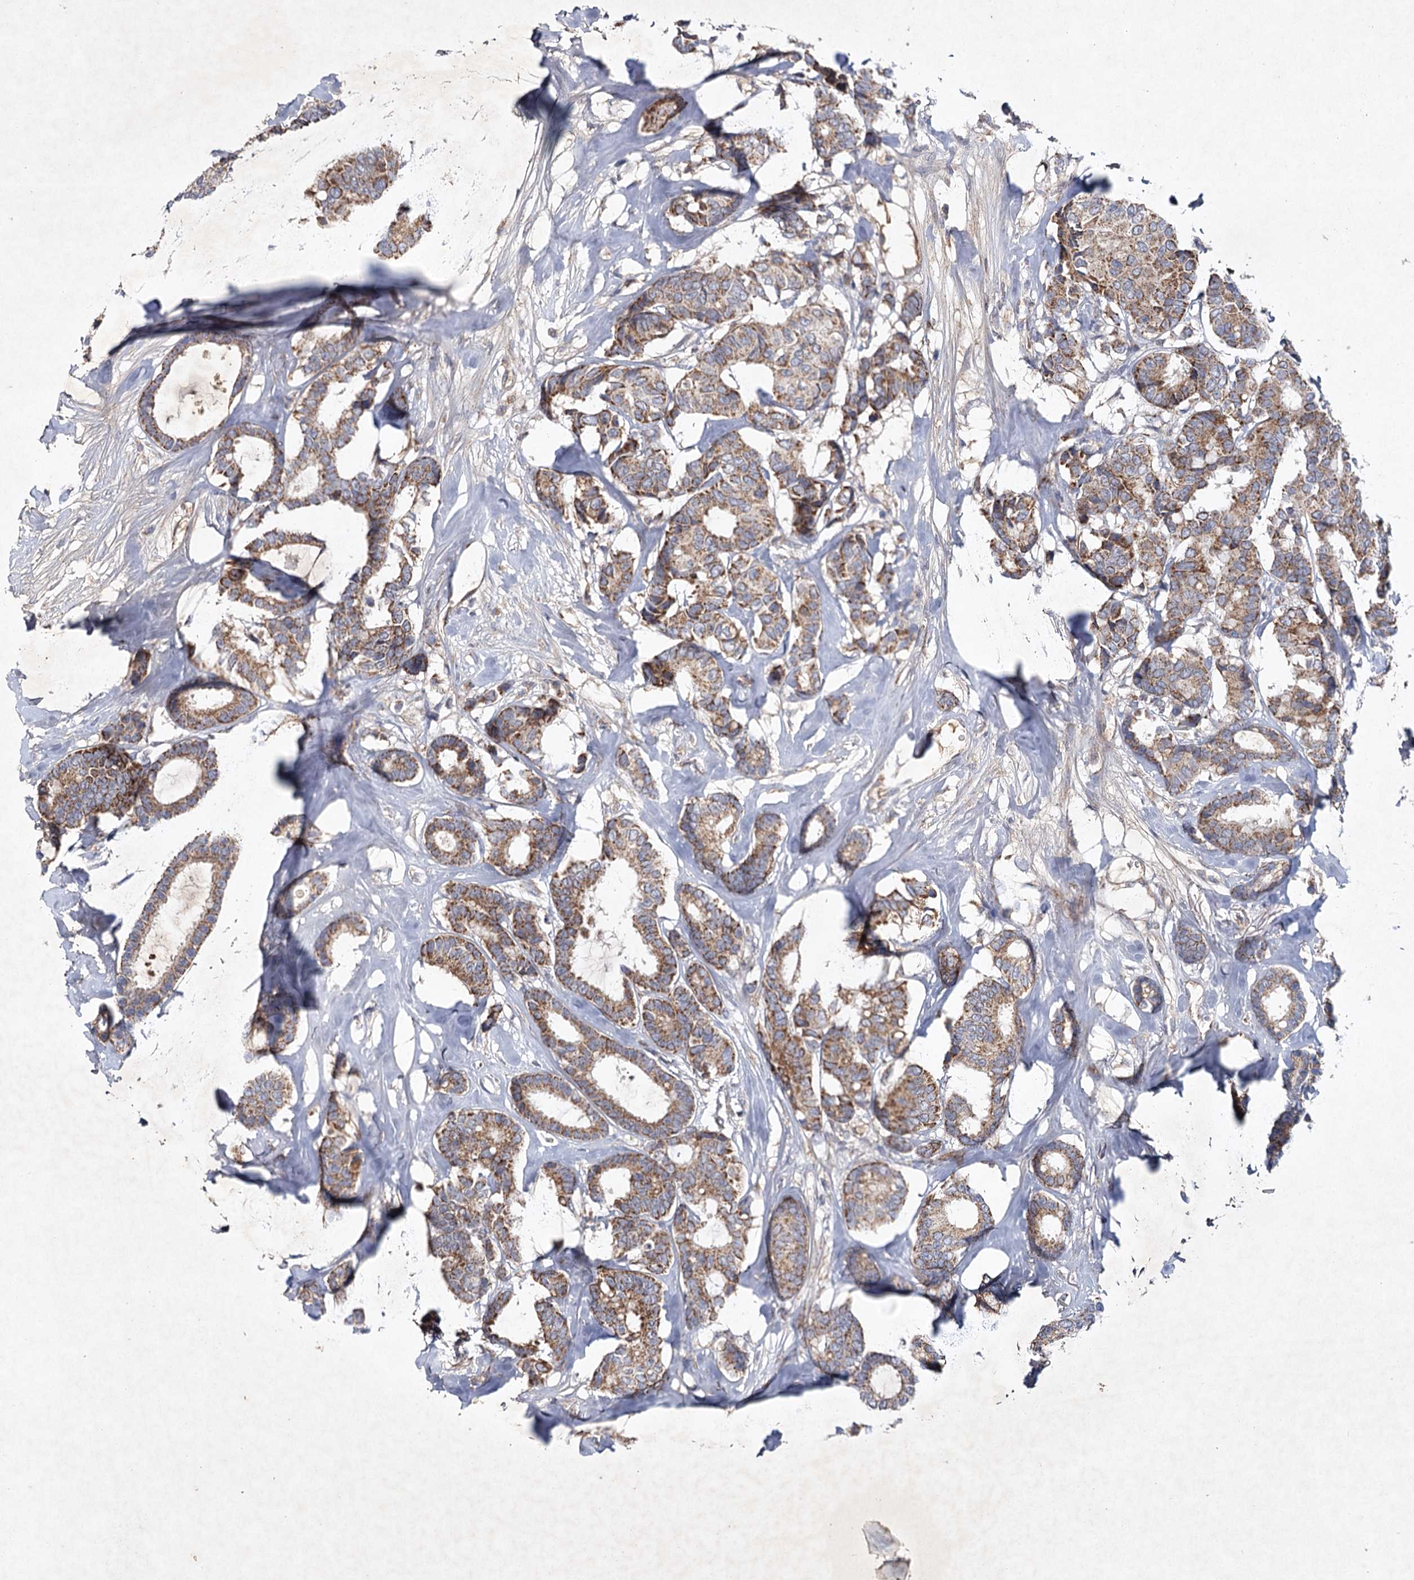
{"staining": {"intensity": "moderate", "quantity": ">75%", "location": "cytoplasmic/membranous"}, "tissue": "breast cancer", "cell_type": "Tumor cells", "image_type": "cancer", "snomed": [{"axis": "morphology", "description": "Duct carcinoma"}, {"axis": "topography", "description": "Breast"}], "caption": "Protein expression by immunohistochemistry displays moderate cytoplasmic/membranous expression in about >75% of tumor cells in infiltrating ductal carcinoma (breast). (IHC, brightfield microscopy, high magnification).", "gene": "MRPL44", "patient": {"sex": "female", "age": 87}}